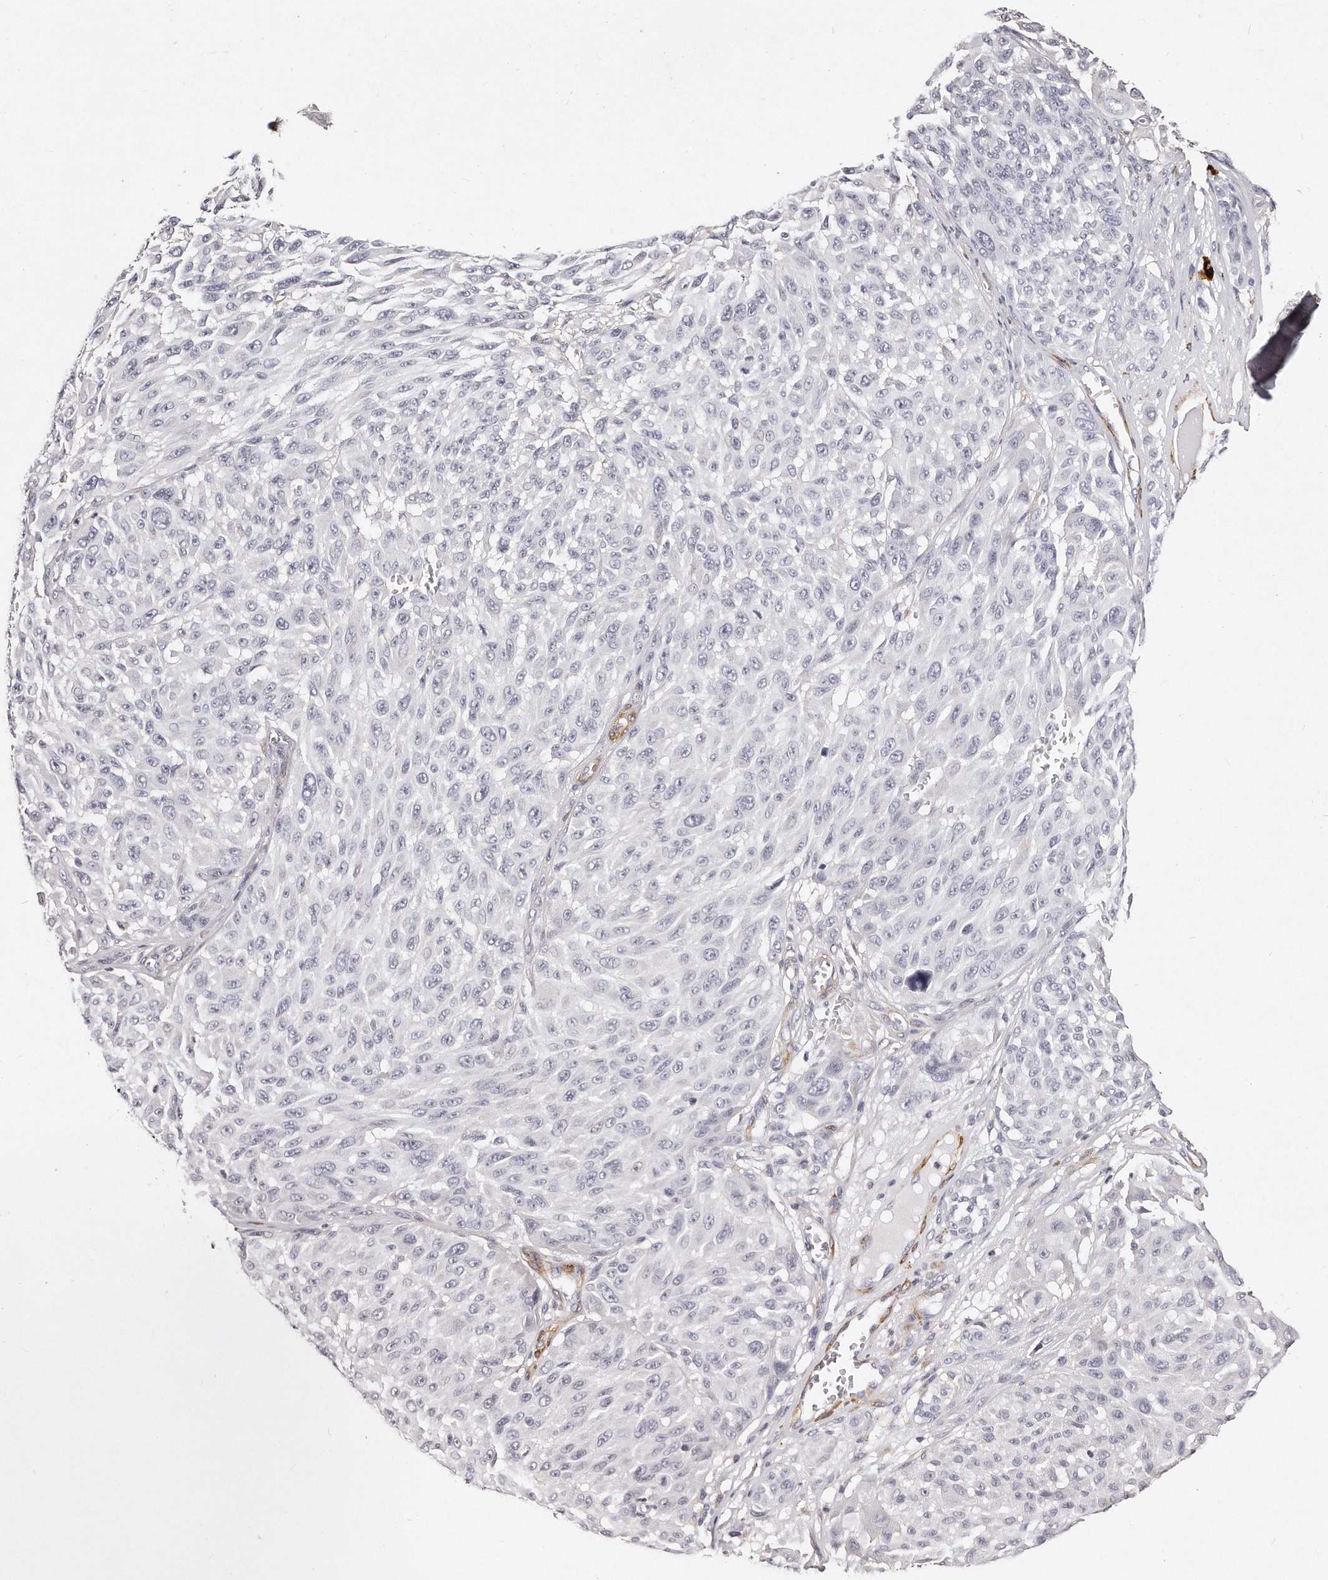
{"staining": {"intensity": "negative", "quantity": "none", "location": "none"}, "tissue": "melanoma", "cell_type": "Tumor cells", "image_type": "cancer", "snomed": [{"axis": "morphology", "description": "Malignant melanoma, NOS"}, {"axis": "topography", "description": "Skin"}], "caption": "The immunohistochemistry (IHC) micrograph has no significant expression in tumor cells of melanoma tissue.", "gene": "LMOD1", "patient": {"sex": "male", "age": 83}}